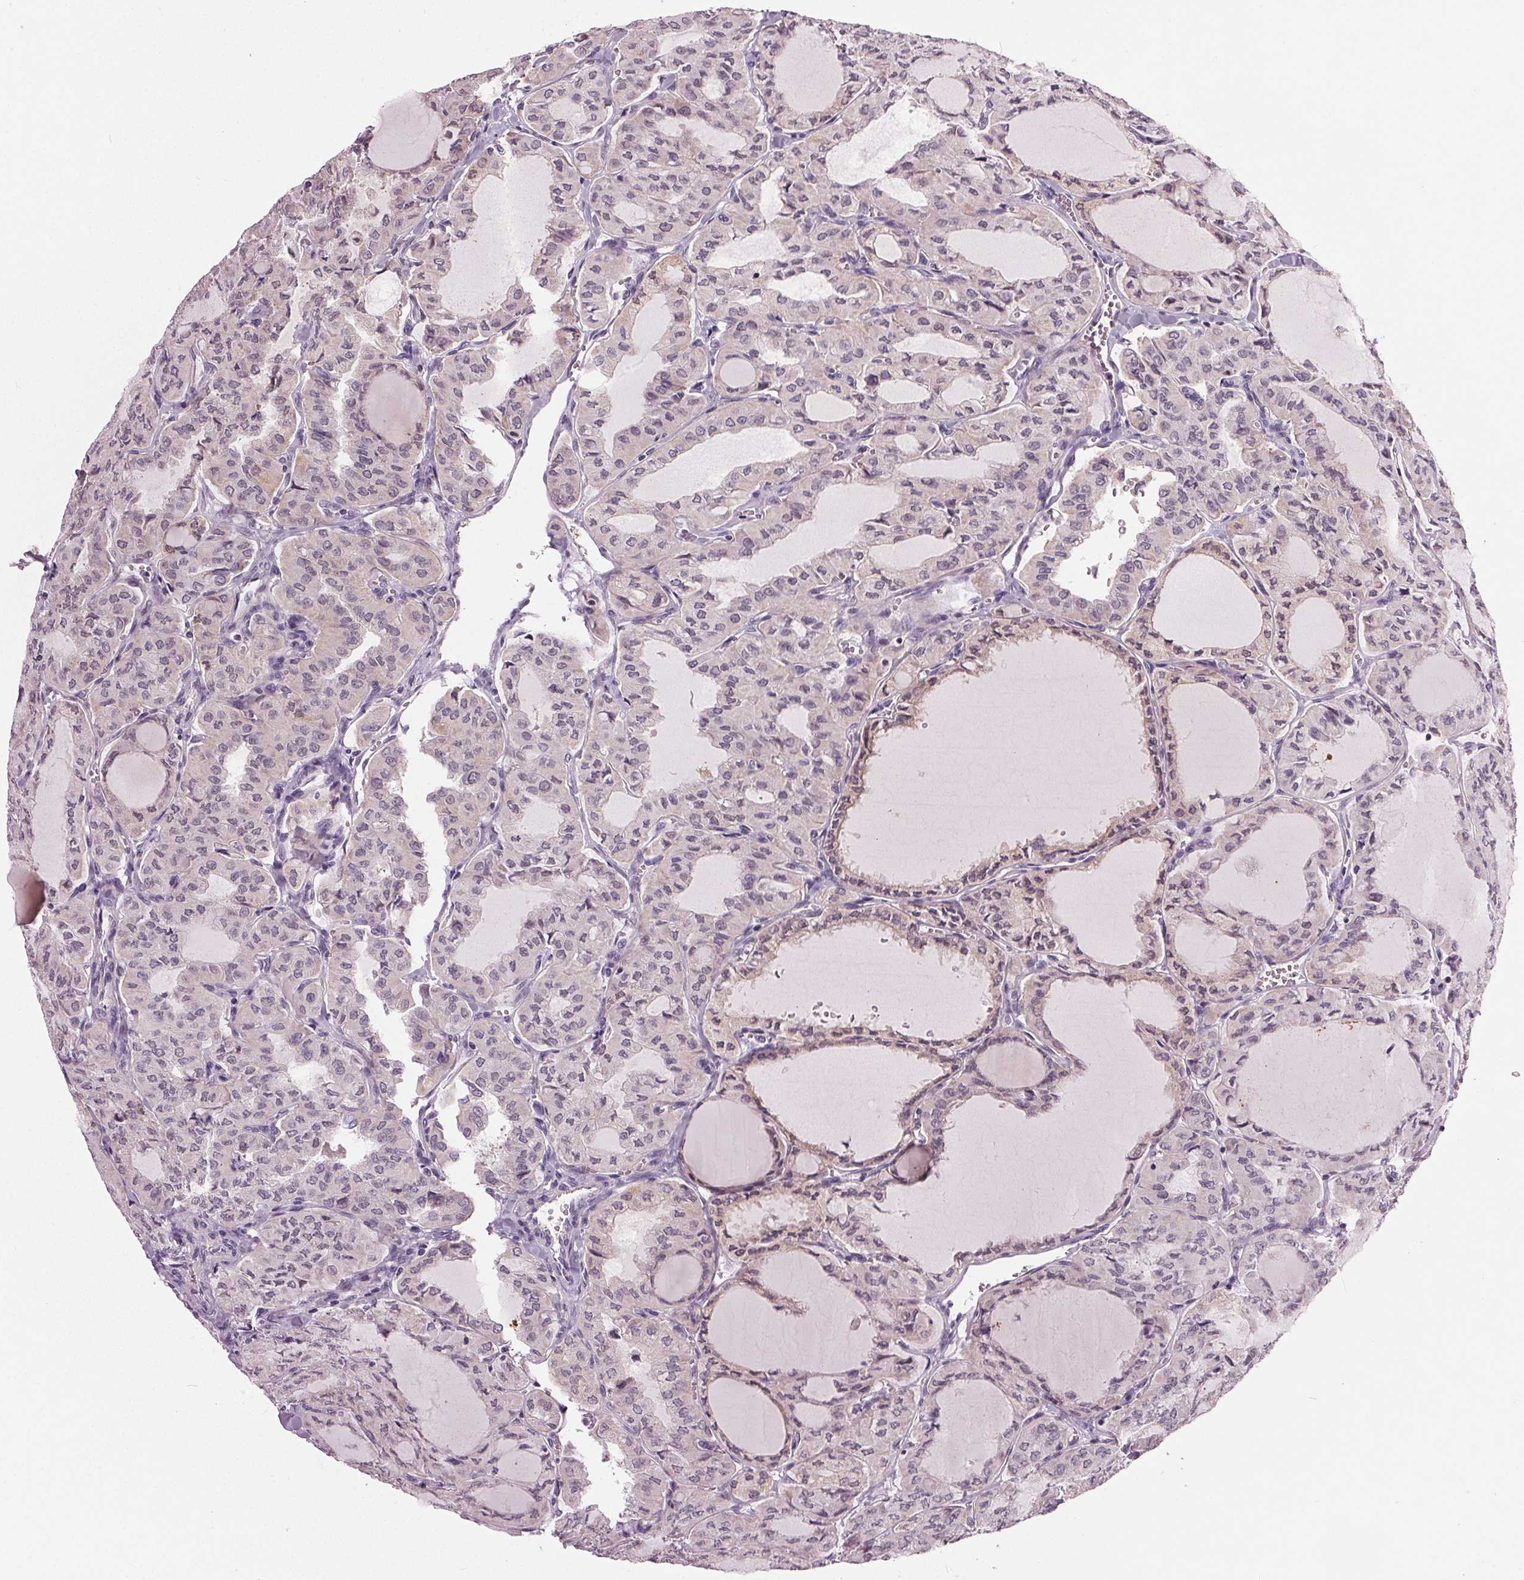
{"staining": {"intensity": "negative", "quantity": "none", "location": "none"}, "tissue": "thyroid cancer", "cell_type": "Tumor cells", "image_type": "cancer", "snomed": [{"axis": "morphology", "description": "Papillary adenocarcinoma, NOS"}, {"axis": "topography", "description": "Thyroid gland"}], "caption": "This micrograph is of thyroid papillary adenocarcinoma stained with immunohistochemistry to label a protein in brown with the nuclei are counter-stained blue. There is no positivity in tumor cells.", "gene": "ZNF605", "patient": {"sex": "male", "age": 20}}